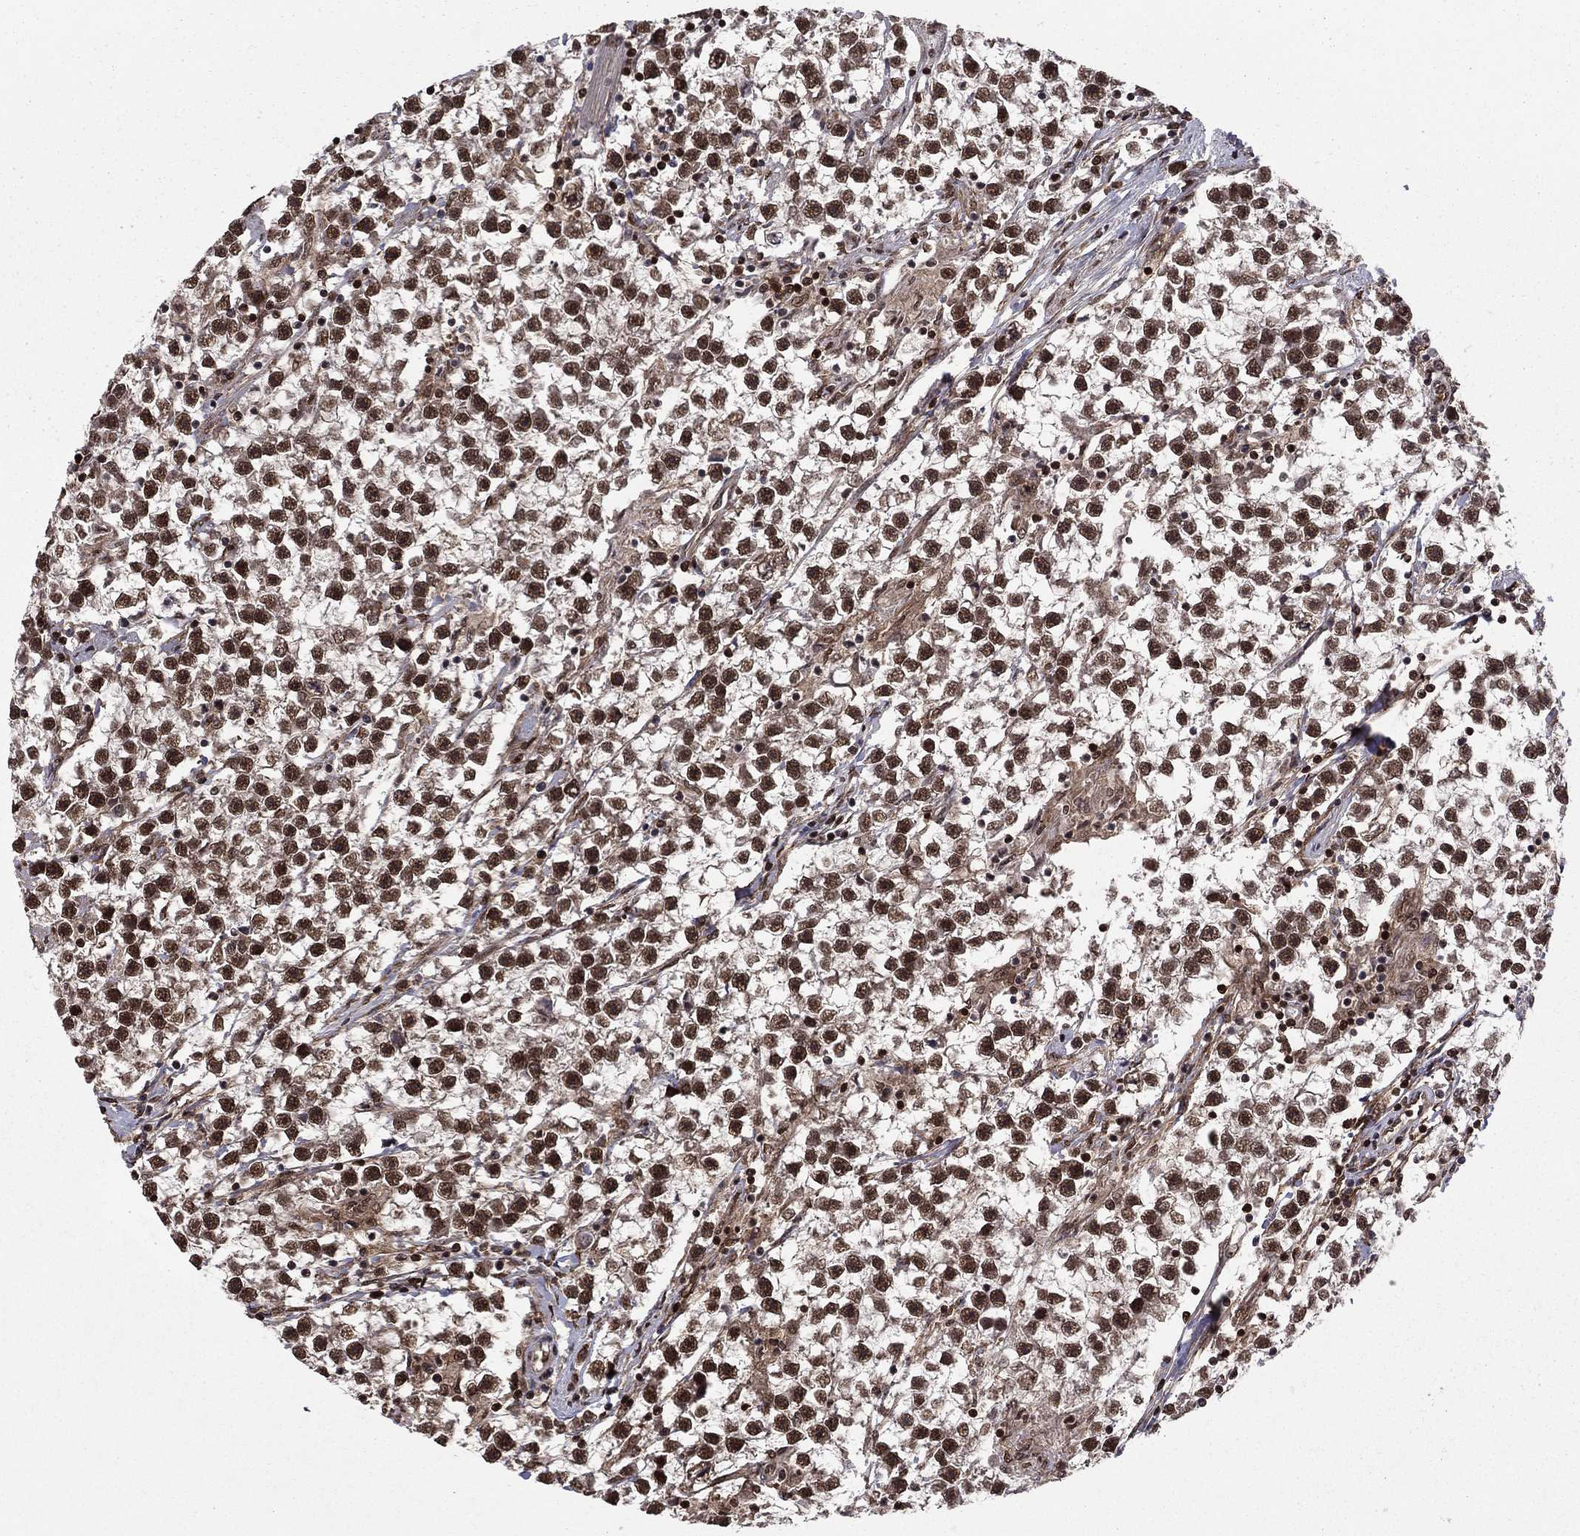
{"staining": {"intensity": "strong", "quantity": ">75%", "location": "nuclear"}, "tissue": "testis cancer", "cell_type": "Tumor cells", "image_type": "cancer", "snomed": [{"axis": "morphology", "description": "Seminoma, NOS"}, {"axis": "topography", "description": "Testis"}], "caption": "Protein staining displays strong nuclear positivity in about >75% of tumor cells in testis seminoma. Nuclei are stained in blue.", "gene": "SSX2IP", "patient": {"sex": "male", "age": 59}}